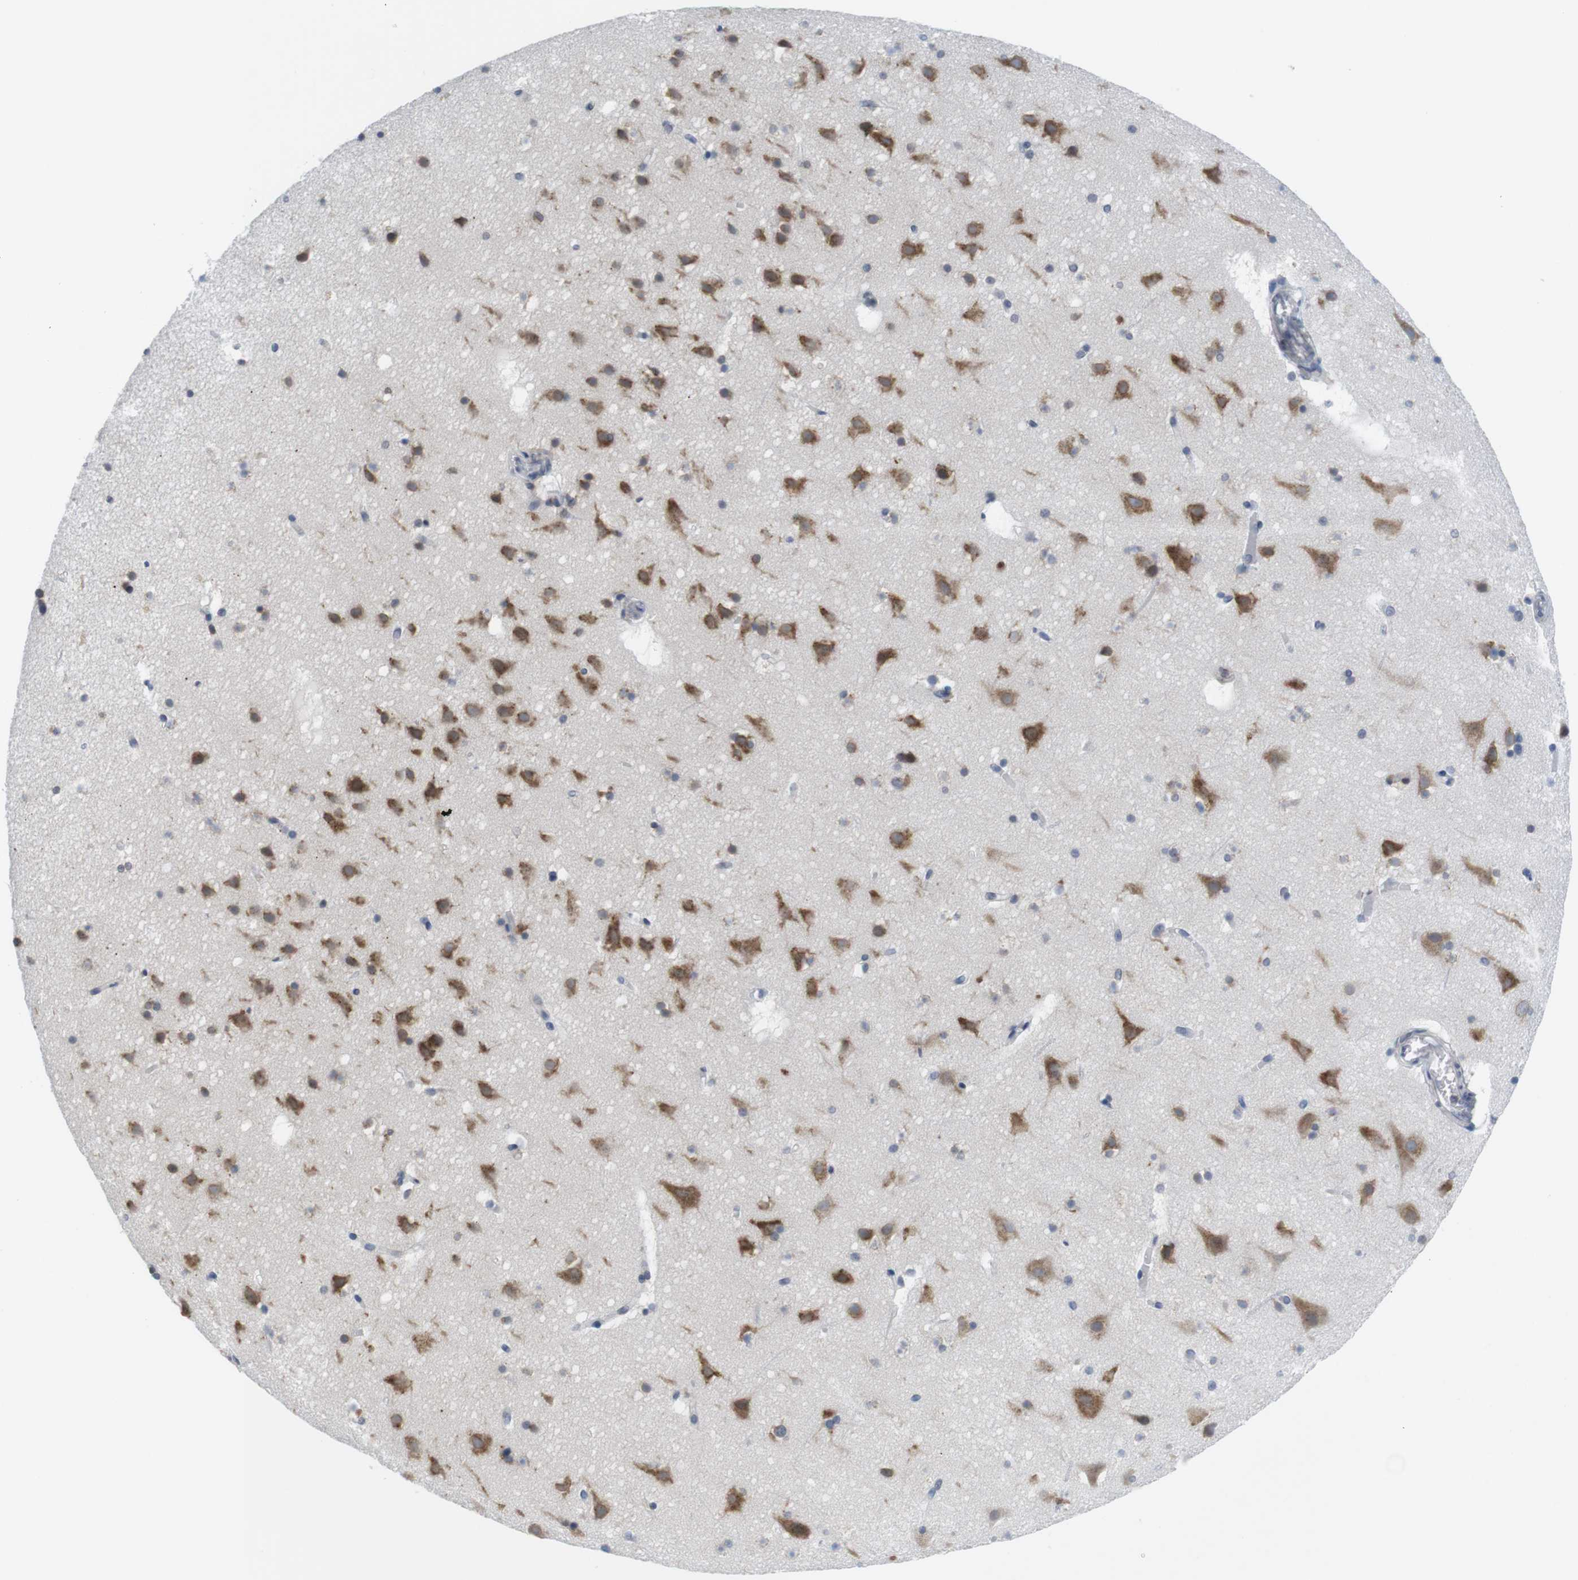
{"staining": {"intensity": "negative", "quantity": "none", "location": "none"}, "tissue": "cerebral cortex", "cell_type": "Endothelial cells", "image_type": "normal", "snomed": [{"axis": "morphology", "description": "Normal tissue, NOS"}, {"axis": "topography", "description": "Cerebral cortex"}], "caption": "Protein analysis of normal cerebral cortex reveals no significant positivity in endothelial cells. (Stains: DAB (3,3'-diaminobenzidine) IHC with hematoxylin counter stain, Microscopy: brightfield microscopy at high magnification).", "gene": "ERGIC3", "patient": {"sex": "male", "age": 45}}